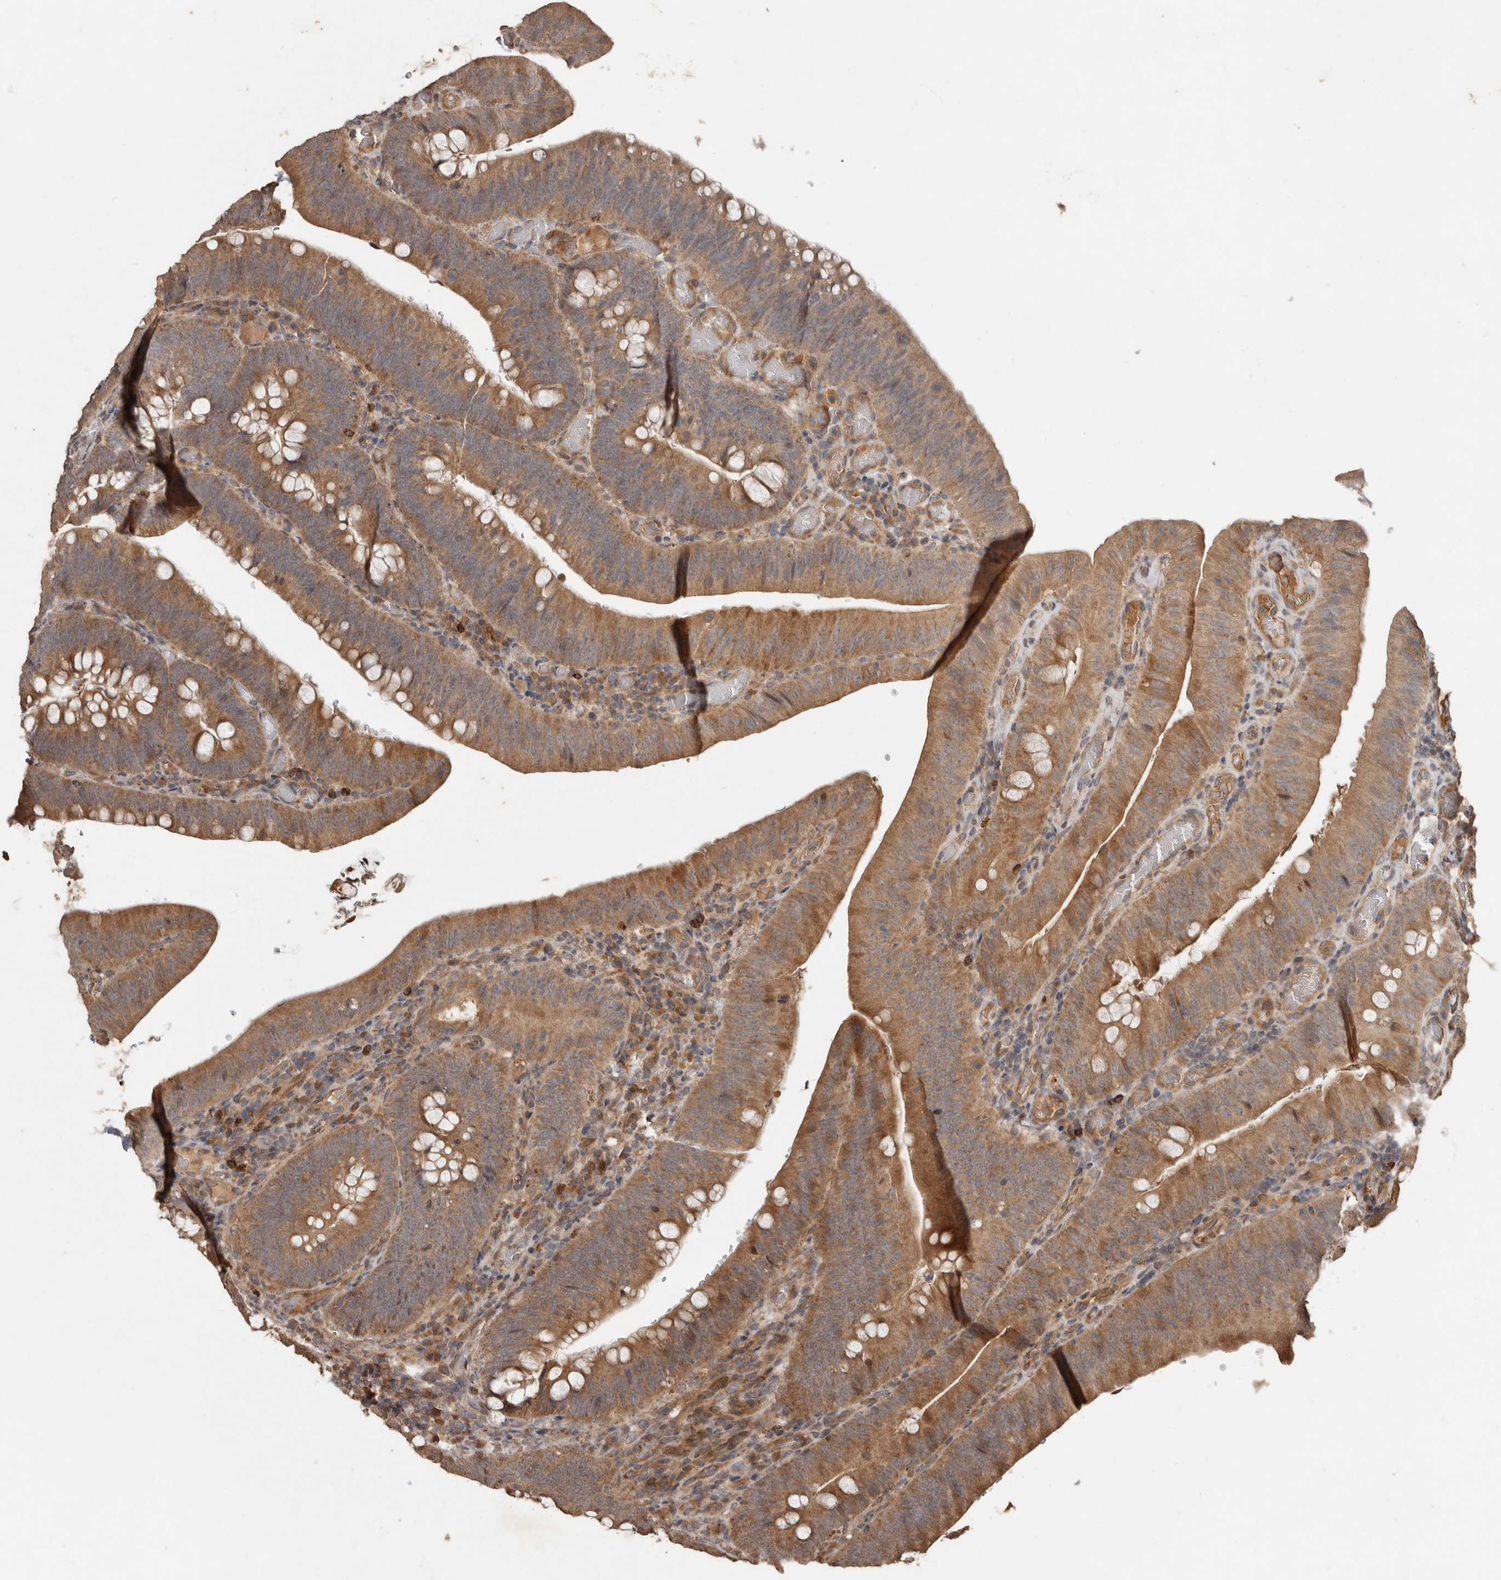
{"staining": {"intensity": "moderate", "quantity": ">75%", "location": "cytoplasmic/membranous"}, "tissue": "colorectal cancer", "cell_type": "Tumor cells", "image_type": "cancer", "snomed": [{"axis": "morphology", "description": "Normal tissue, NOS"}, {"axis": "topography", "description": "Colon"}], "caption": "Human colorectal cancer stained for a protein (brown) demonstrates moderate cytoplasmic/membranous positive expression in approximately >75% of tumor cells.", "gene": "KIF26B", "patient": {"sex": "female", "age": 82}}